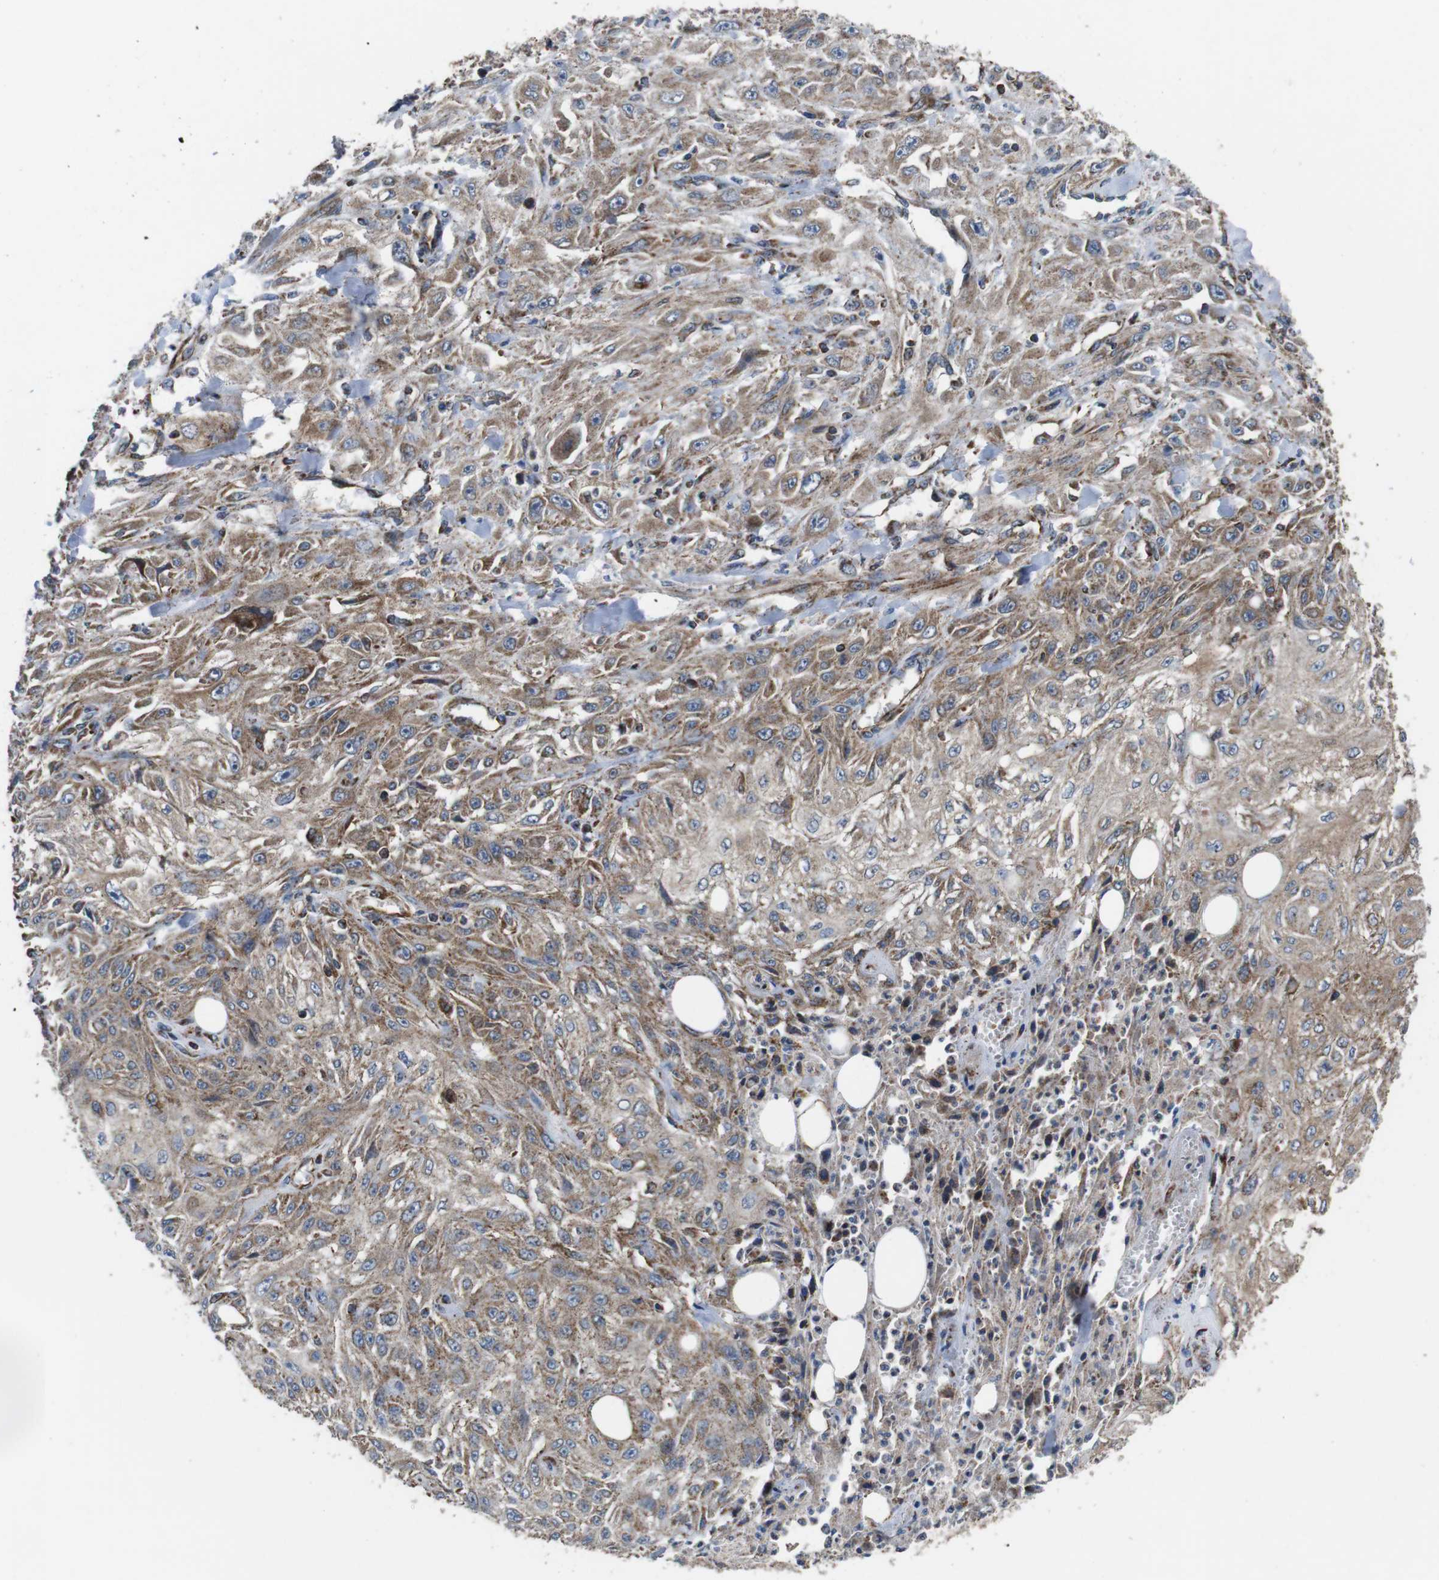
{"staining": {"intensity": "moderate", "quantity": ">75%", "location": "cytoplasmic/membranous"}, "tissue": "skin cancer", "cell_type": "Tumor cells", "image_type": "cancer", "snomed": [{"axis": "morphology", "description": "Squamous cell carcinoma, NOS"}, {"axis": "topography", "description": "Skin"}], "caption": "A brown stain labels moderate cytoplasmic/membranous staining of a protein in skin squamous cell carcinoma tumor cells.", "gene": "HK1", "patient": {"sex": "male", "age": 75}}